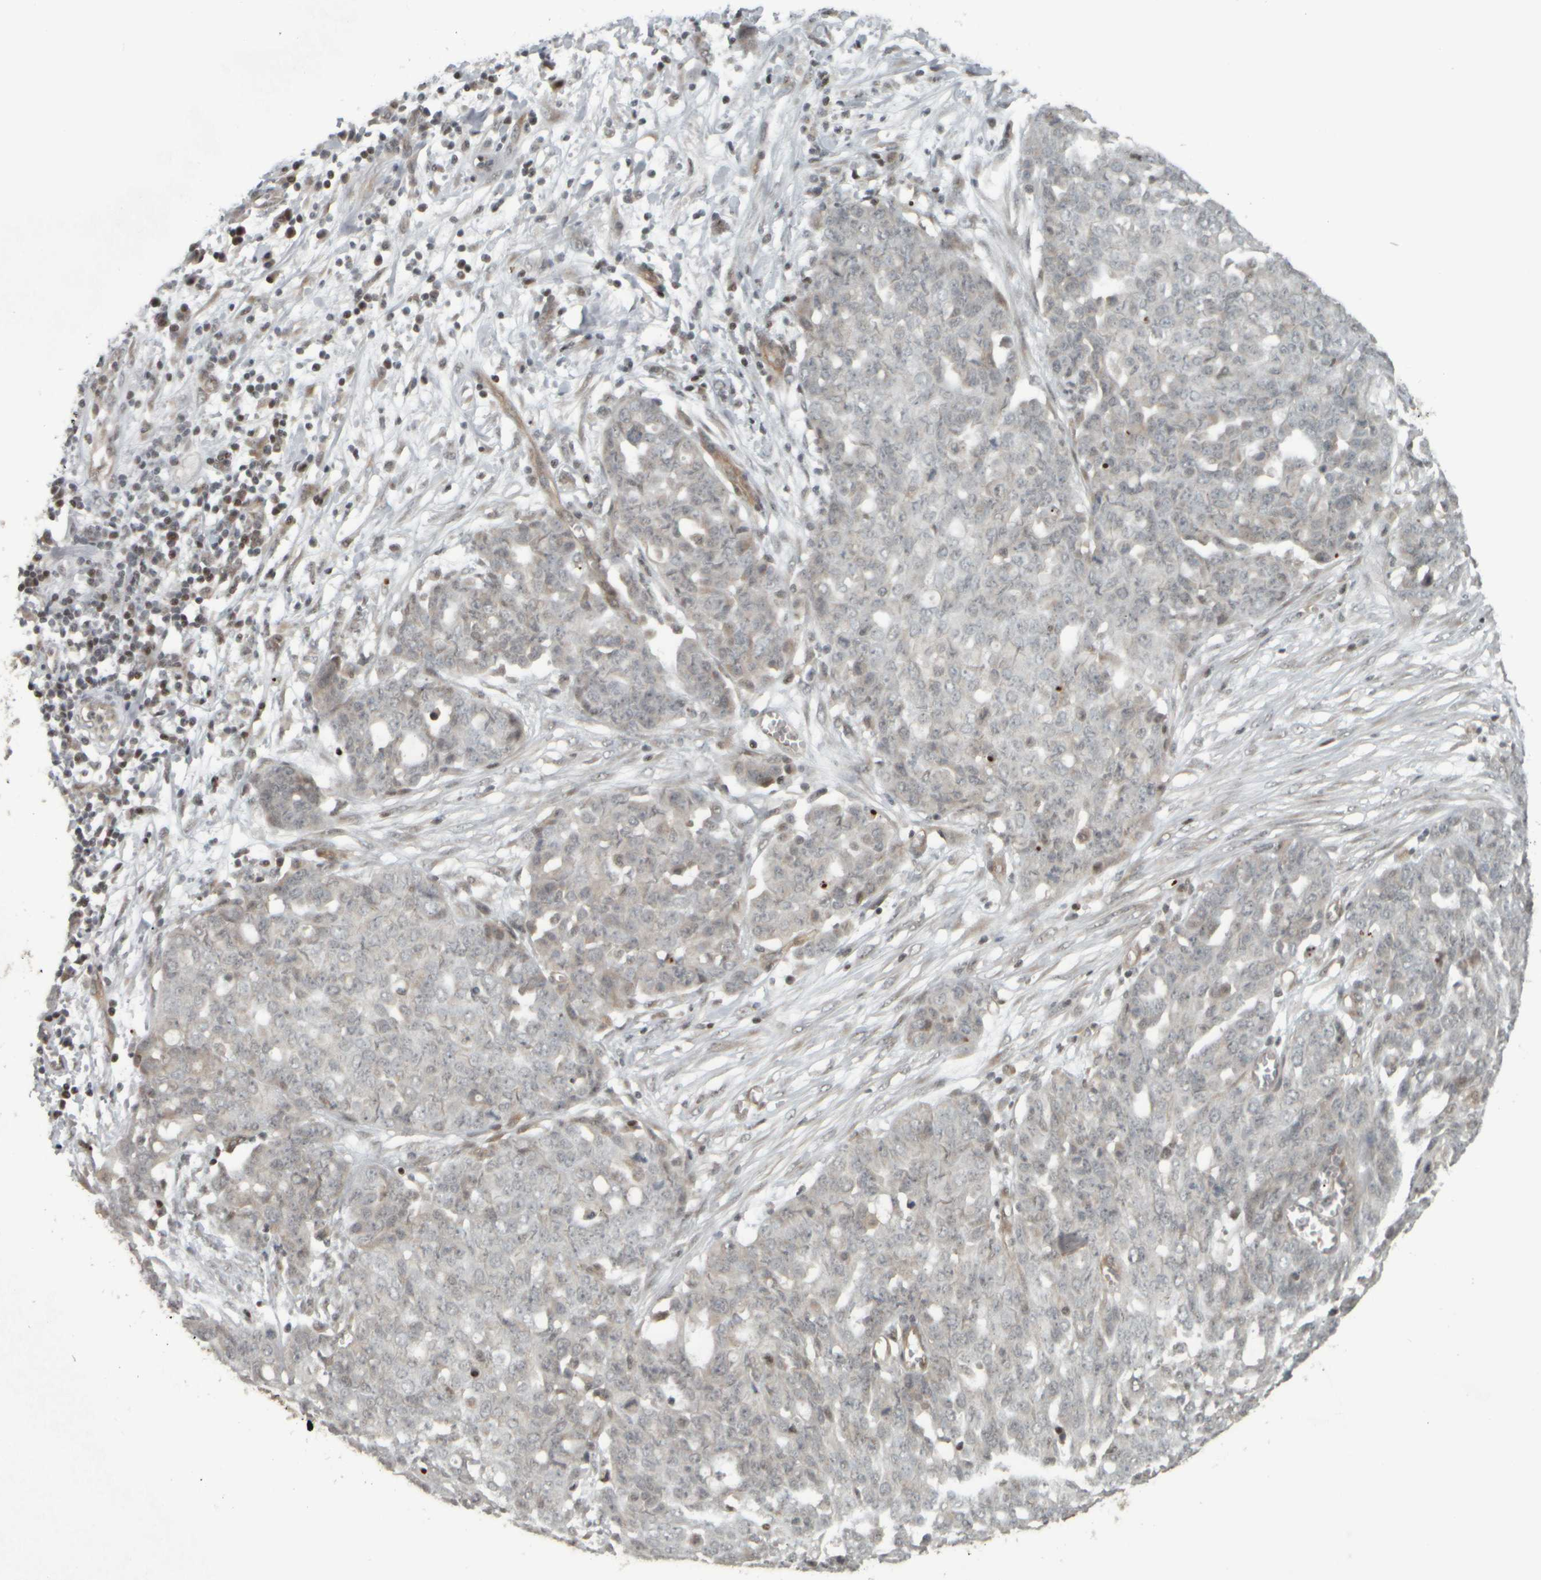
{"staining": {"intensity": "weak", "quantity": "<25%", "location": "nuclear"}, "tissue": "ovarian cancer", "cell_type": "Tumor cells", "image_type": "cancer", "snomed": [{"axis": "morphology", "description": "Cystadenocarcinoma, serous, NOS"}, {"axis": "topography", "description": "Soft tissue"}, {"axis": "topography", "description": "Ovary"}], "caption": "A histopathology image of ovarian cancer stained for a protein shows no brown staining in tumor cells. (DAB (3,3'-diaminobenzidine) immunohistochemistry with hematoxylin counter stain).", "gene": "NAPG", "patient": {"sex": "female", "age": 57}}